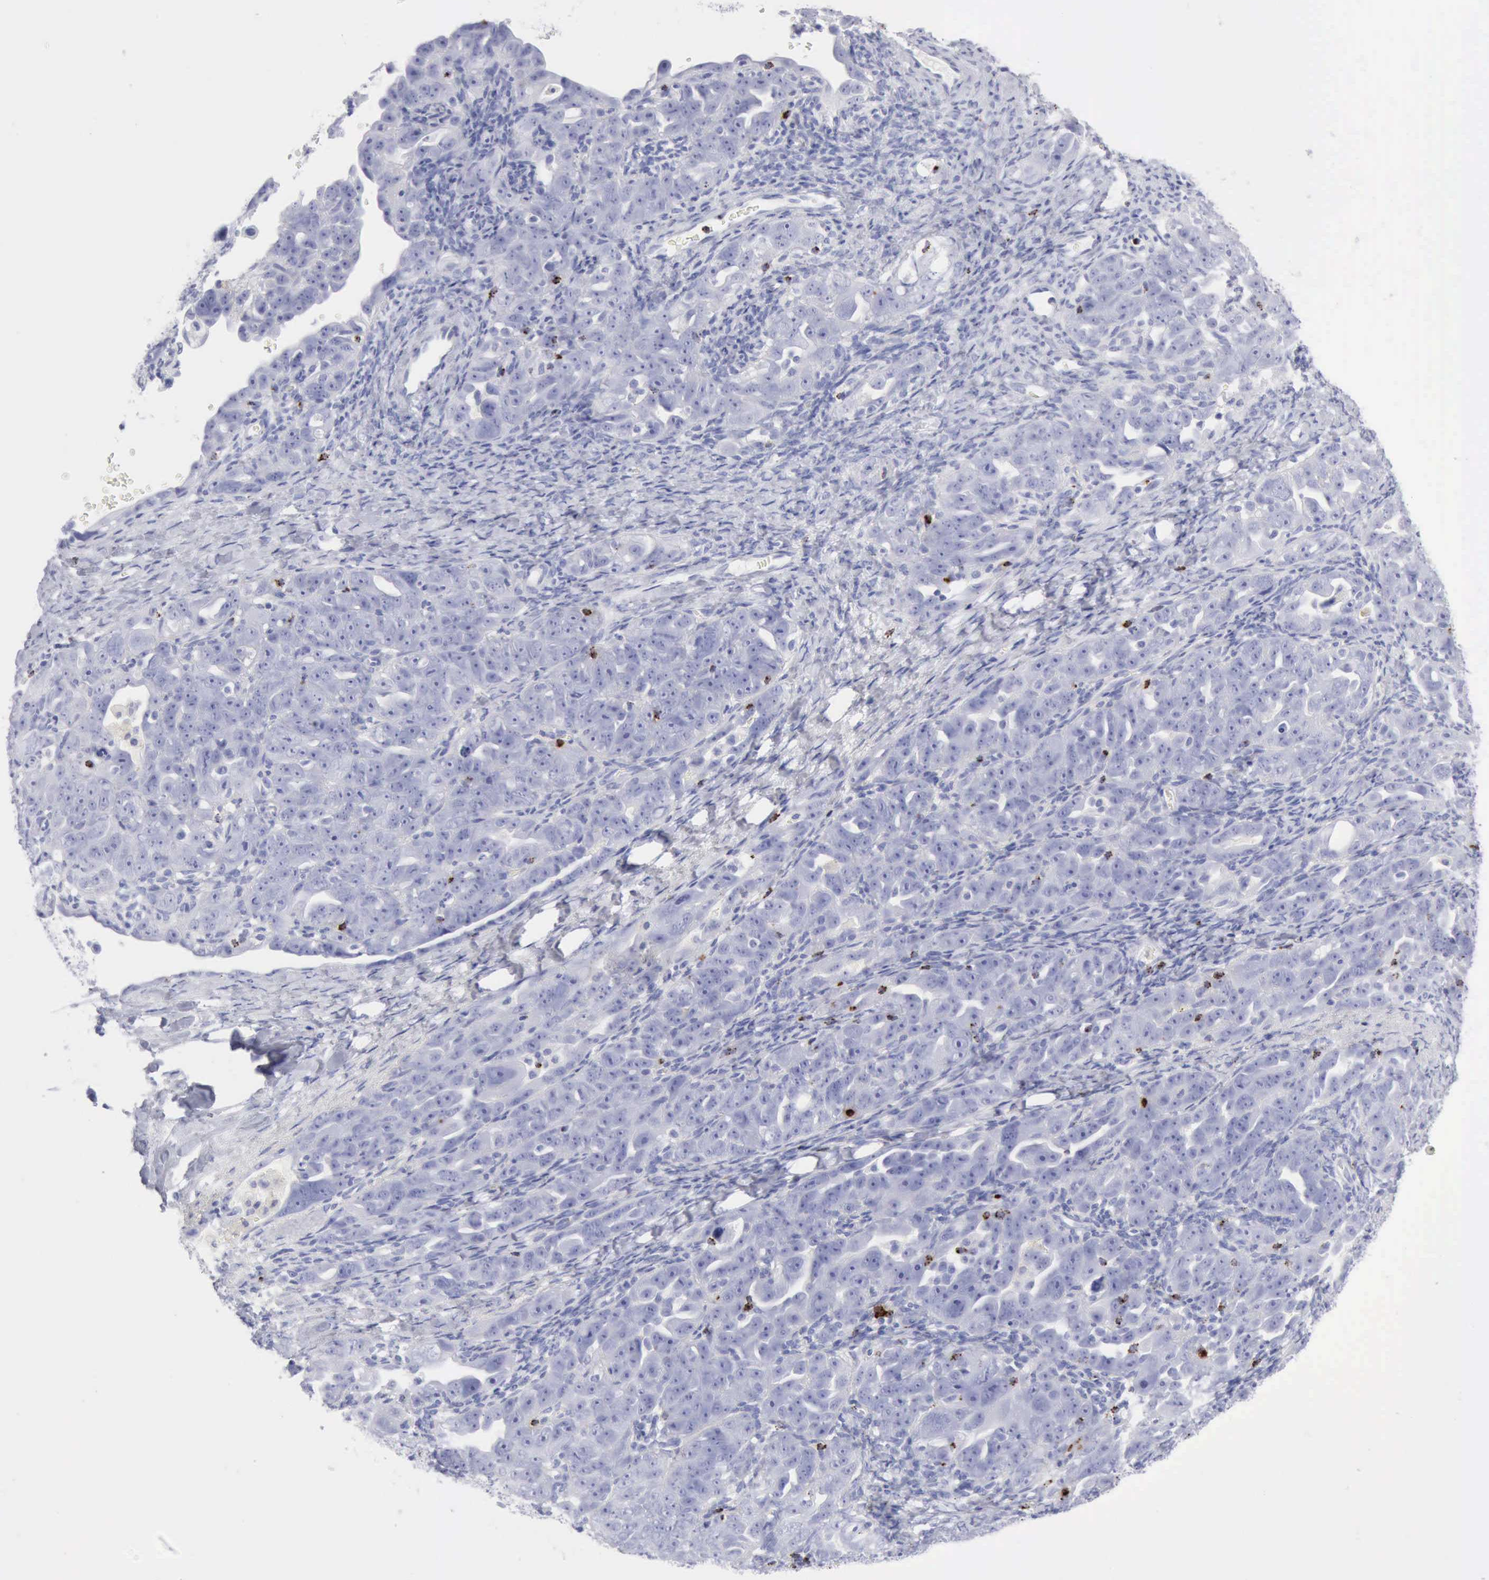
{"staining": {"intensity": "negative", "quantity": "none", "location": "none"}, "tissue": "ovarian cancer", "cell_type": "Tumor cells", "image_type": "cancer", "snomed": [{"axis": "morphology", "description": "Cystadenocarcinoma, serous, NOS"}, {"axis": "topography", "description": "Ovary"}], "caption": "Ovarian serous cystadenocarcinoma was stained to show a protein in brown. There is no significant expression in tumor cells.", "gene": "GZMB", "patient": {"sex": "female", "age": 66}}